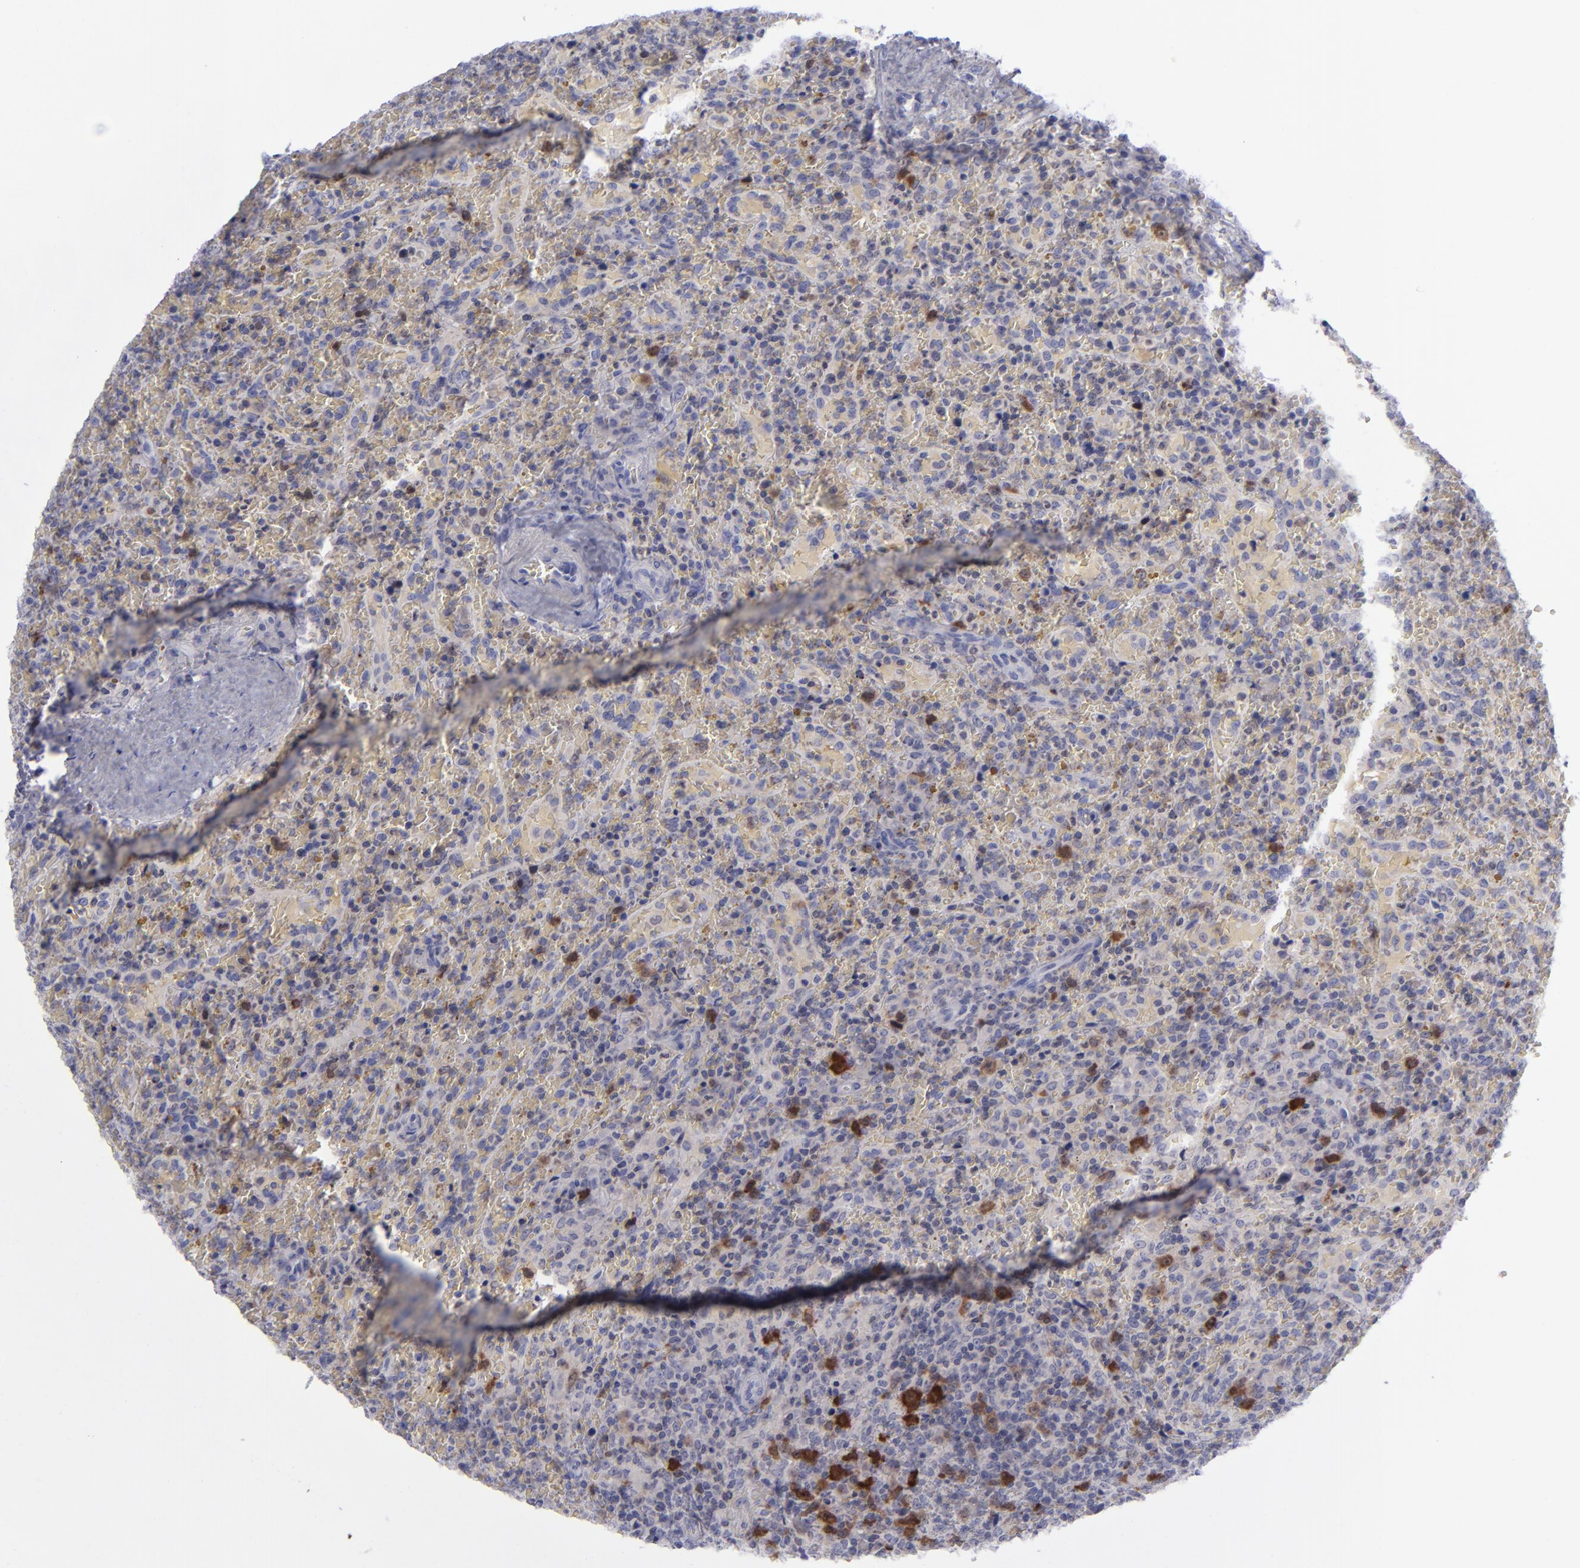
{"staining": {"intensity": "weak", "quantity": "<25%", "location": "cytoplasmic/membranous"}, "tissue": "lymphoma", "cell_type": "Tumor cells", "image_type": "cancer", "snomed": [{"axis": "morphology", "description": "Malignant lymphoma, non-Hodgkin's type, High grade"}, {"axis": "topography", "description": "Spleen"}, {"axis": "topography", "description": "Lymph node"}], "caption": "A photomicrograph of malignant lymphoma, non-Hodgkin's type (high-grade) stained for a protein shows no brown staining in tumor cells.", "gene": "AURKA", "patient": {"sex": "female", "age": 70}}